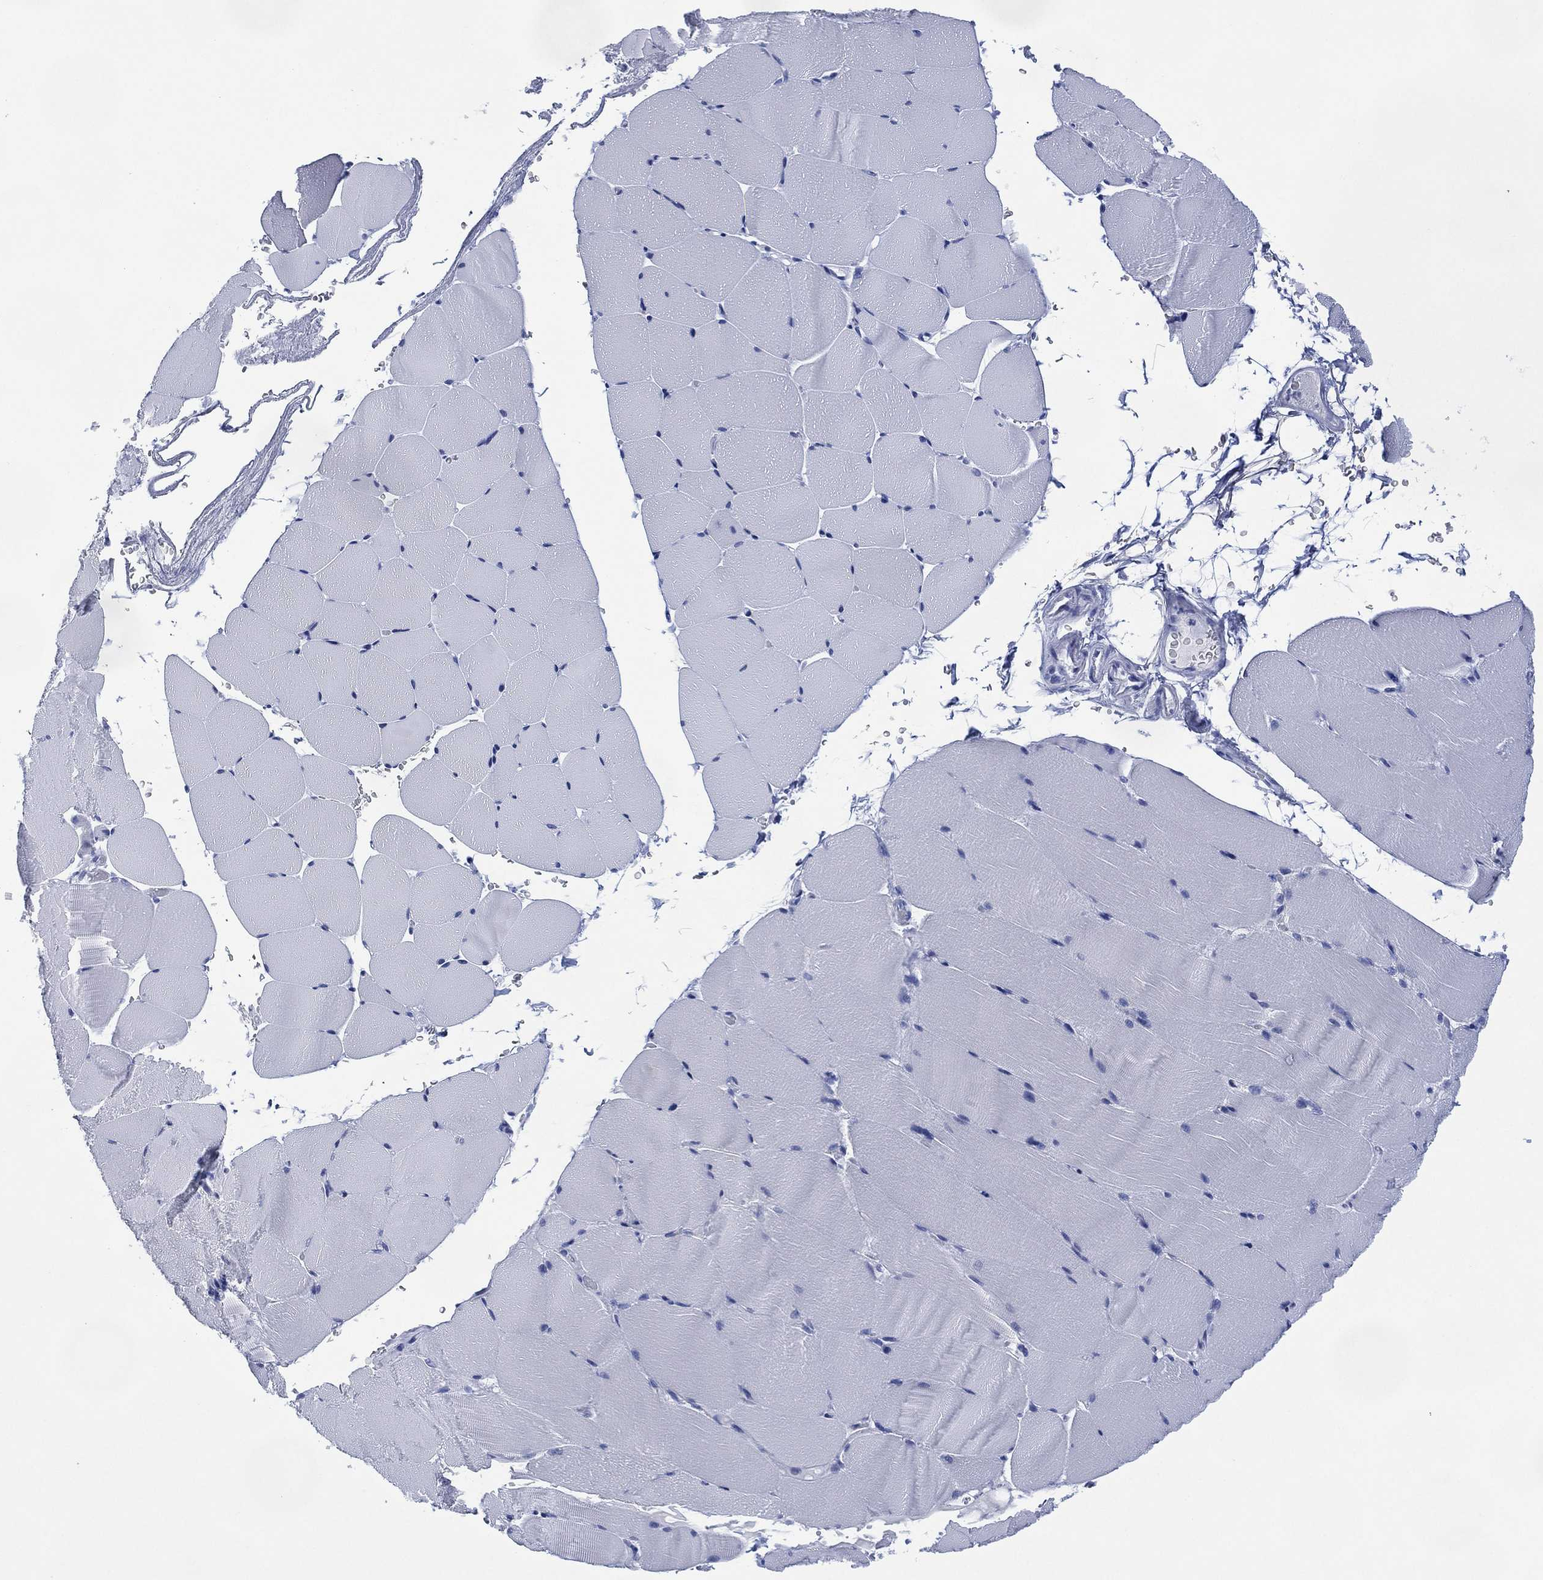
{"staining": {"intensity": "negative", "quantity": "none", "location": "none"}, "tissue": "skeletal muscle", "cell_type": "Myocytes", "image_type": "normal", "snomed": [{"axis": "morphology", "description": "Normal tissue, NOS"}, {"axis": "topography", "description": "Skeletal muscle"}], "caption": "Image shows no protein expression in myocytes of benign skeletal muscle.", "gene": "SIGLECL1", "patient": {"sex": "female", "age": 37}}